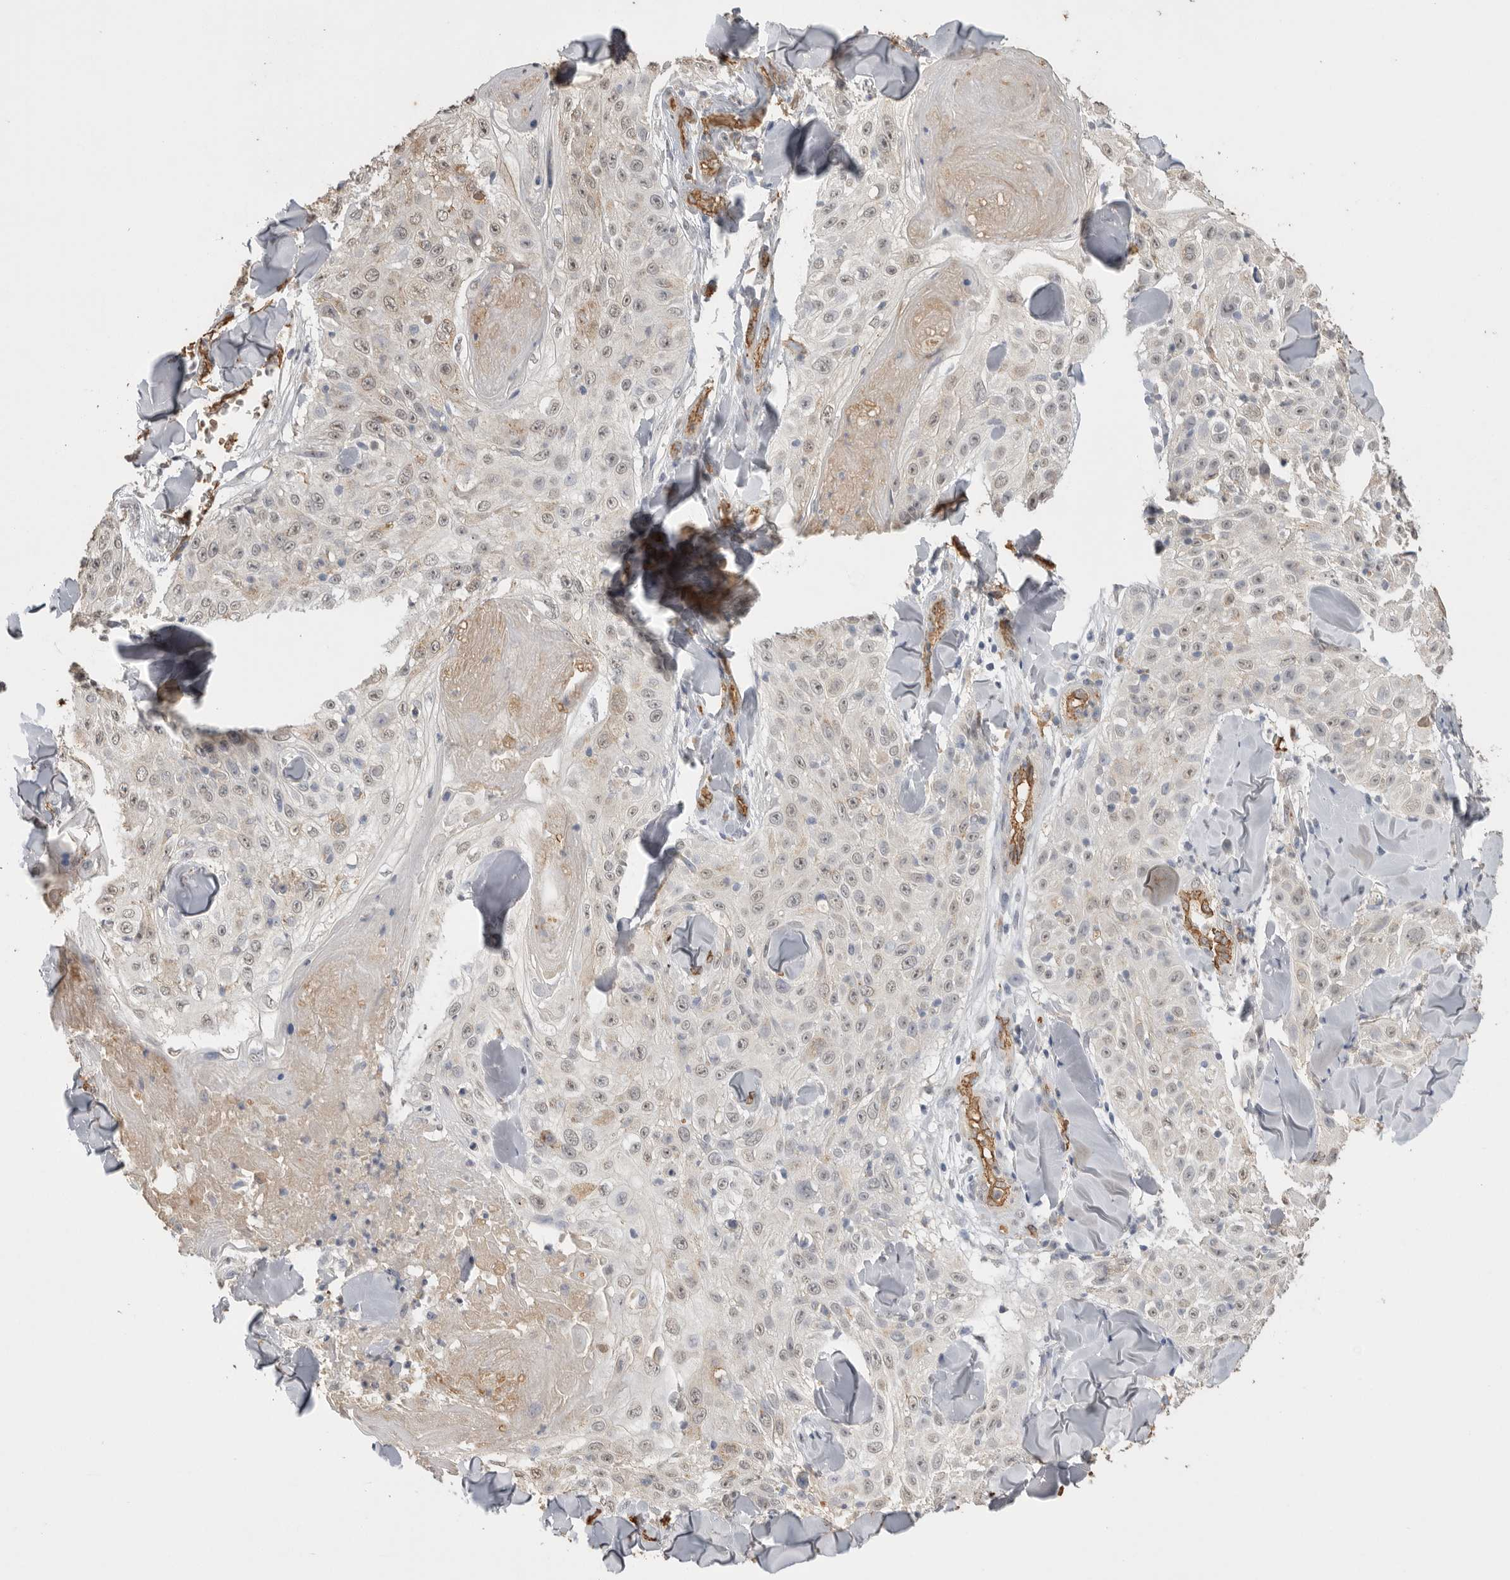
{"staining": {"intensity": "weak", "quantity": "<25%", "location": "cytoplasmic/membranous"}, "tissue": "skin cancer", "cell_type": "Tumor cells", "image_type": "cancer", "snomed": [{"axis": "morphology", "description": "Squamous cell carcinoma, NOS"}, {"axis": "topography", "description": "Skin"}], "caption": "Image shows no significant protein expression in tumor cells of skin squamous cell carcinoma.", "gene": "IL27", "patient": {"sex": "male", "age": 86}}